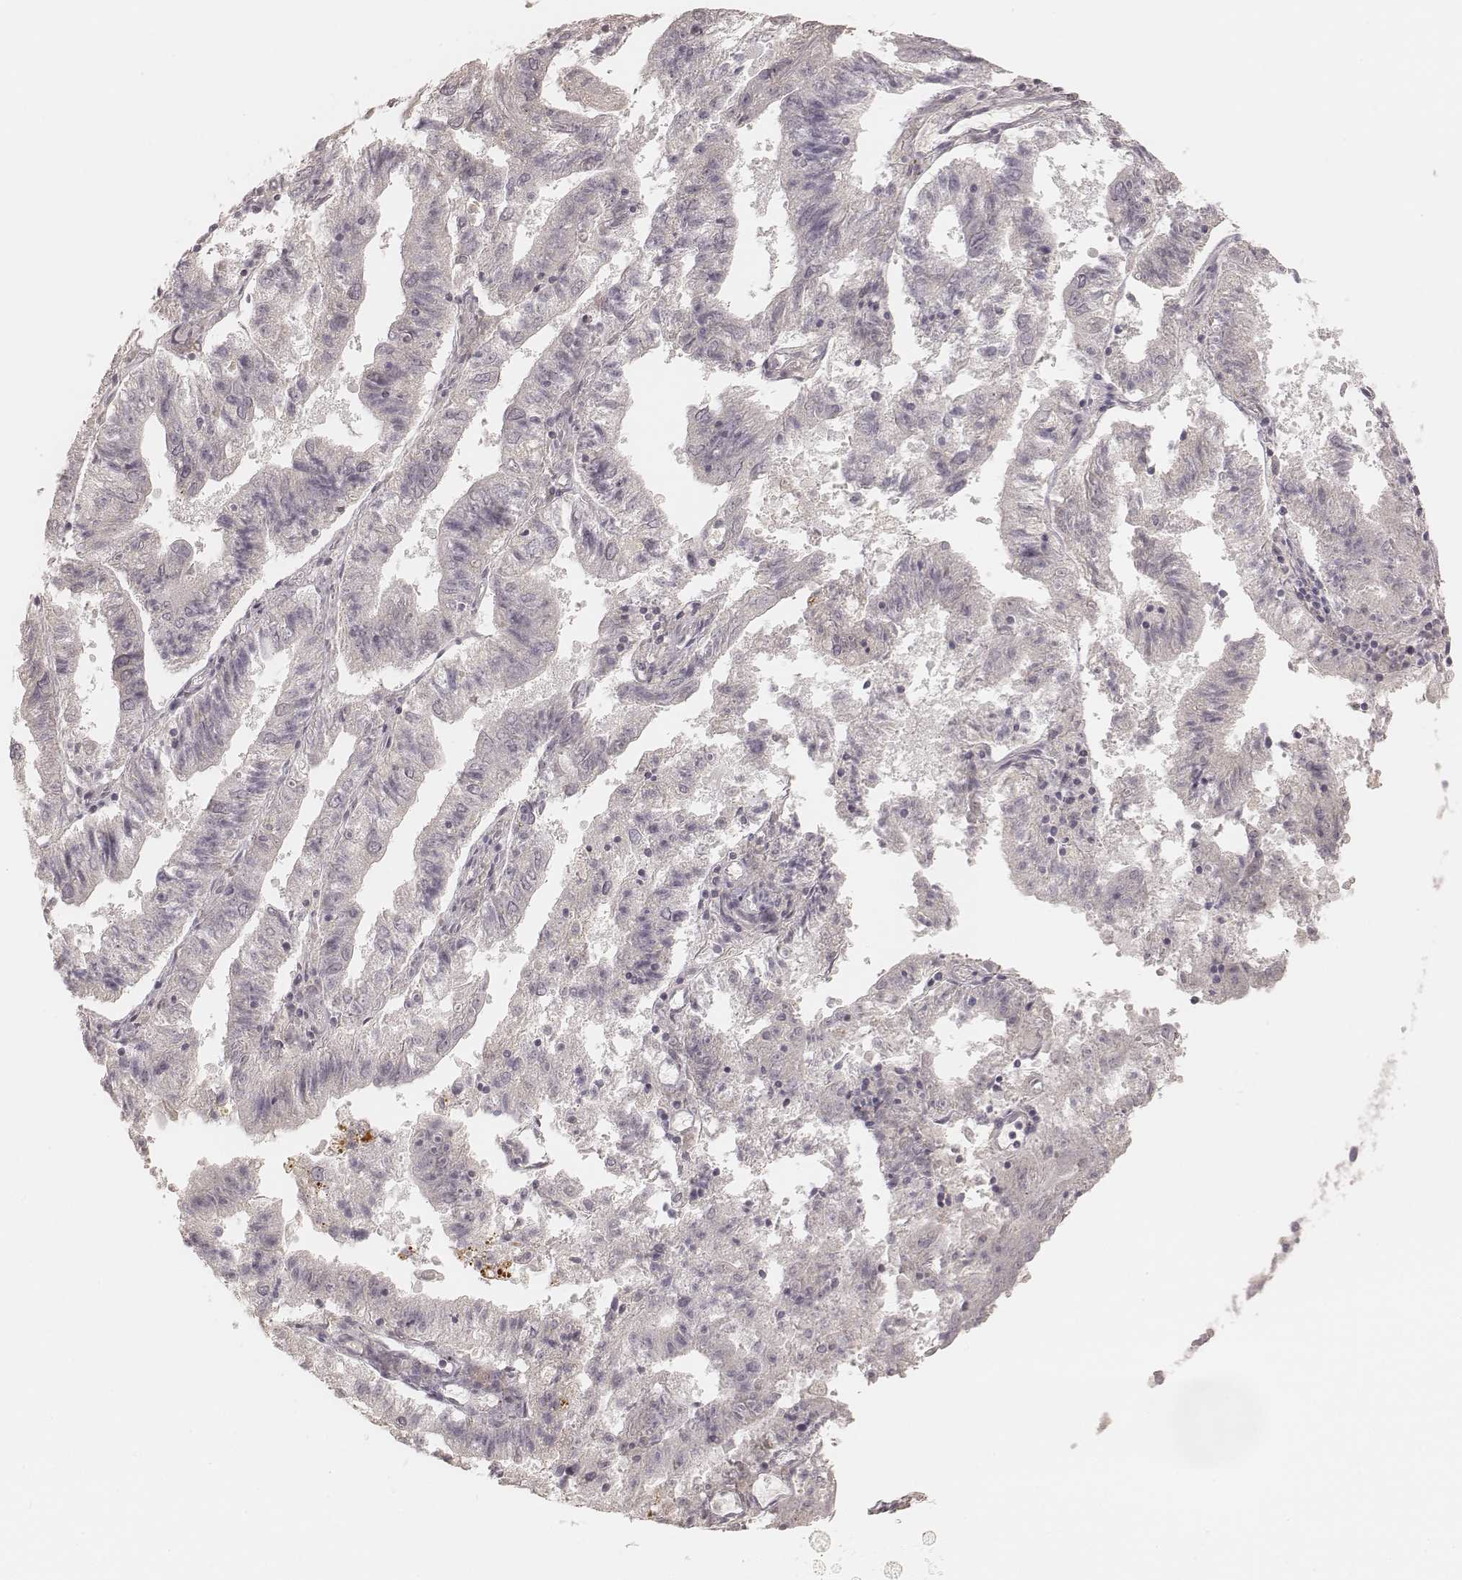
{"staining": {"intensity": "negative", "quantity": "none", "location": "none"}, "tissue": "endometrial cancer", "cell_type": "Tumor cells", "image_type": "cancer", "snomed": [{"axis": "morphology", "description": "Adenocarcinoma, NOS"}, {"axis": "topography", "description": "Endometrium"}], "caption": "Endometrial cancer was stained to show a protein in brown. There is no significant staining in tumor cells. (Immunohistochemistry, brightfield microscopy, high magnification).", "gene": "GORASP2", "patient": {"sex": "female", "age": 82}}